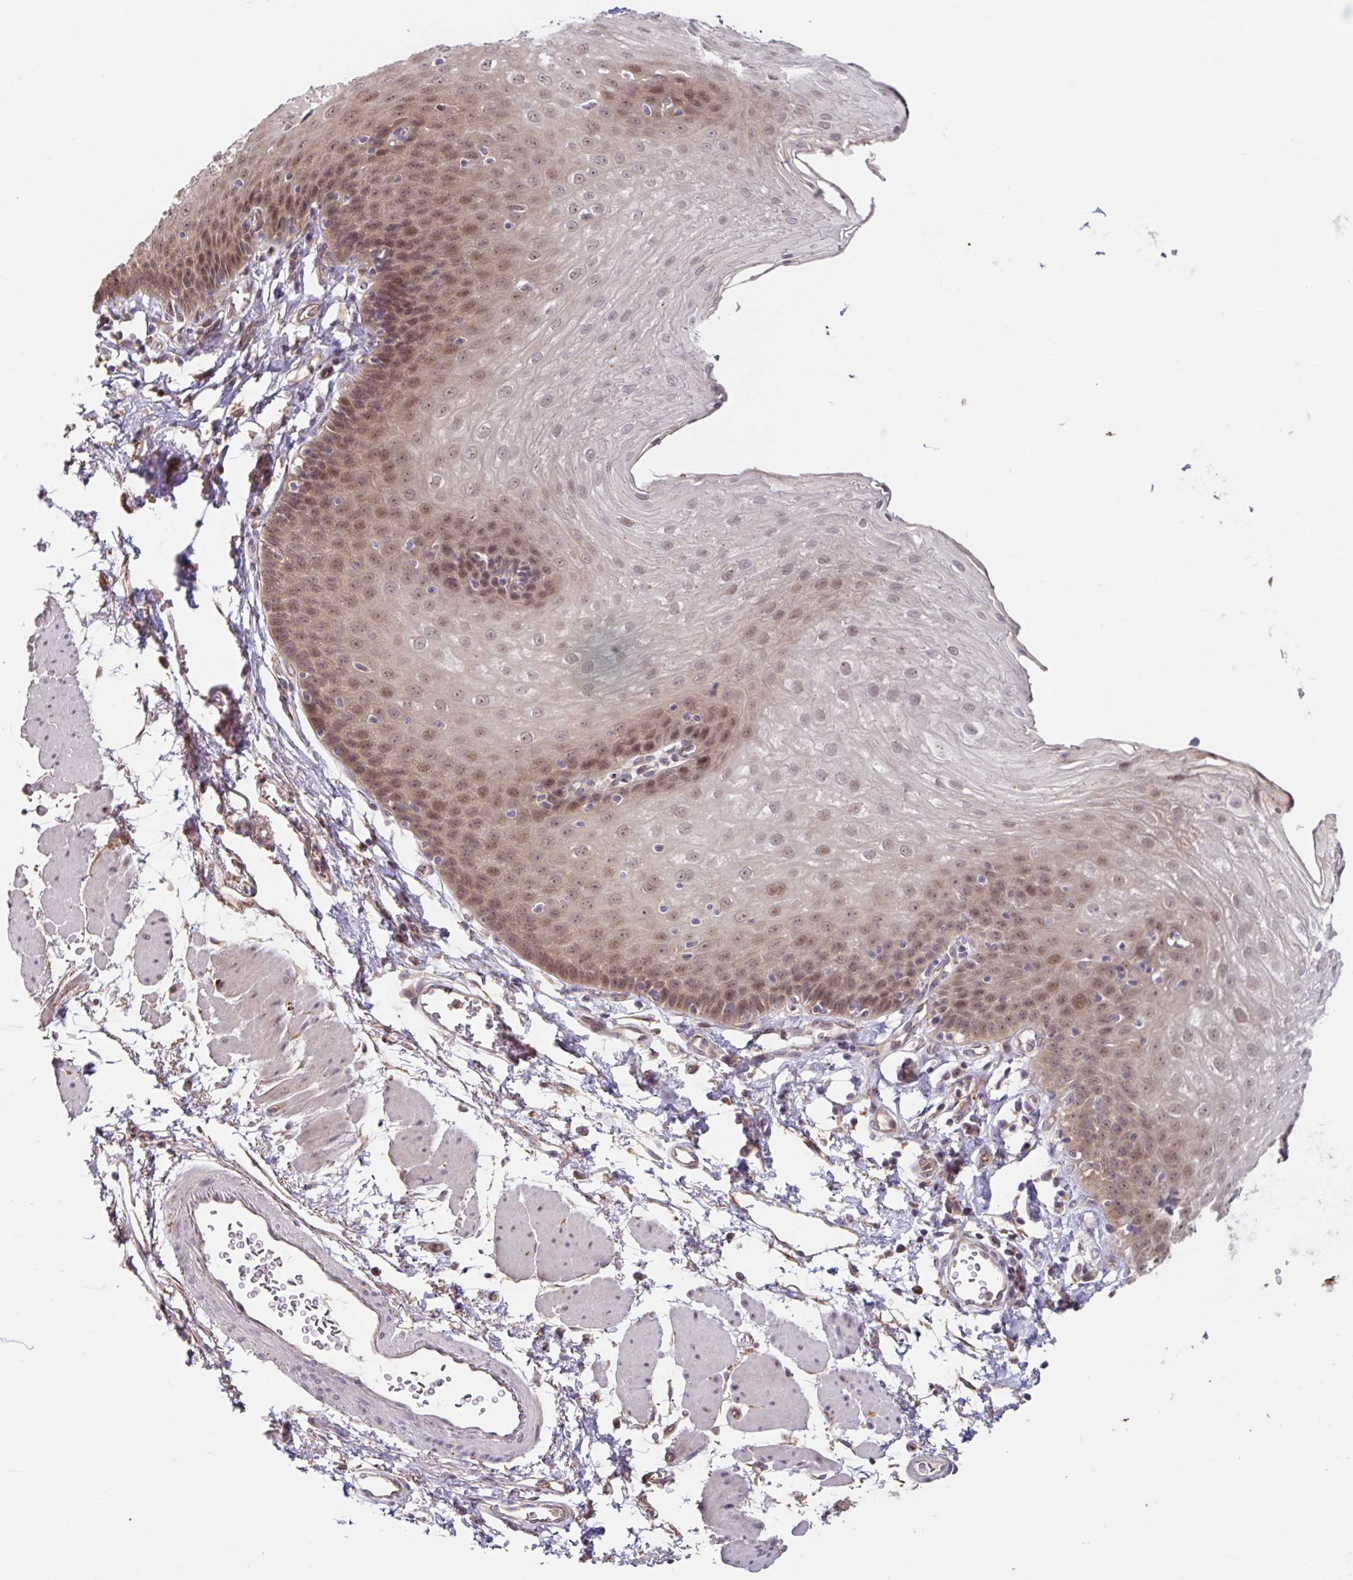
{"staining": {"intensity": "moderate", "quantity": "25%-75%", "location": "cytoplasmic/membranous,nuclear"}, "tissue": "esophagus", "cell_type": "Squamous epithelial cells", "image_type": "normal", "snomed": [{"axis": "morphology", "description": "Normal tissue, NOS"}, {"axis": "topography", "description": "Esophagus"}], "caption": "Benign esophagus demonstrates moderate cytoplasmic/membranous,nuclear staining in approximately 25%-75% of squamous epithelial cells, visualized by immunohistochemistry.", "gene": "STYXL1", "patient": {"sex": "female", "age": 81}}